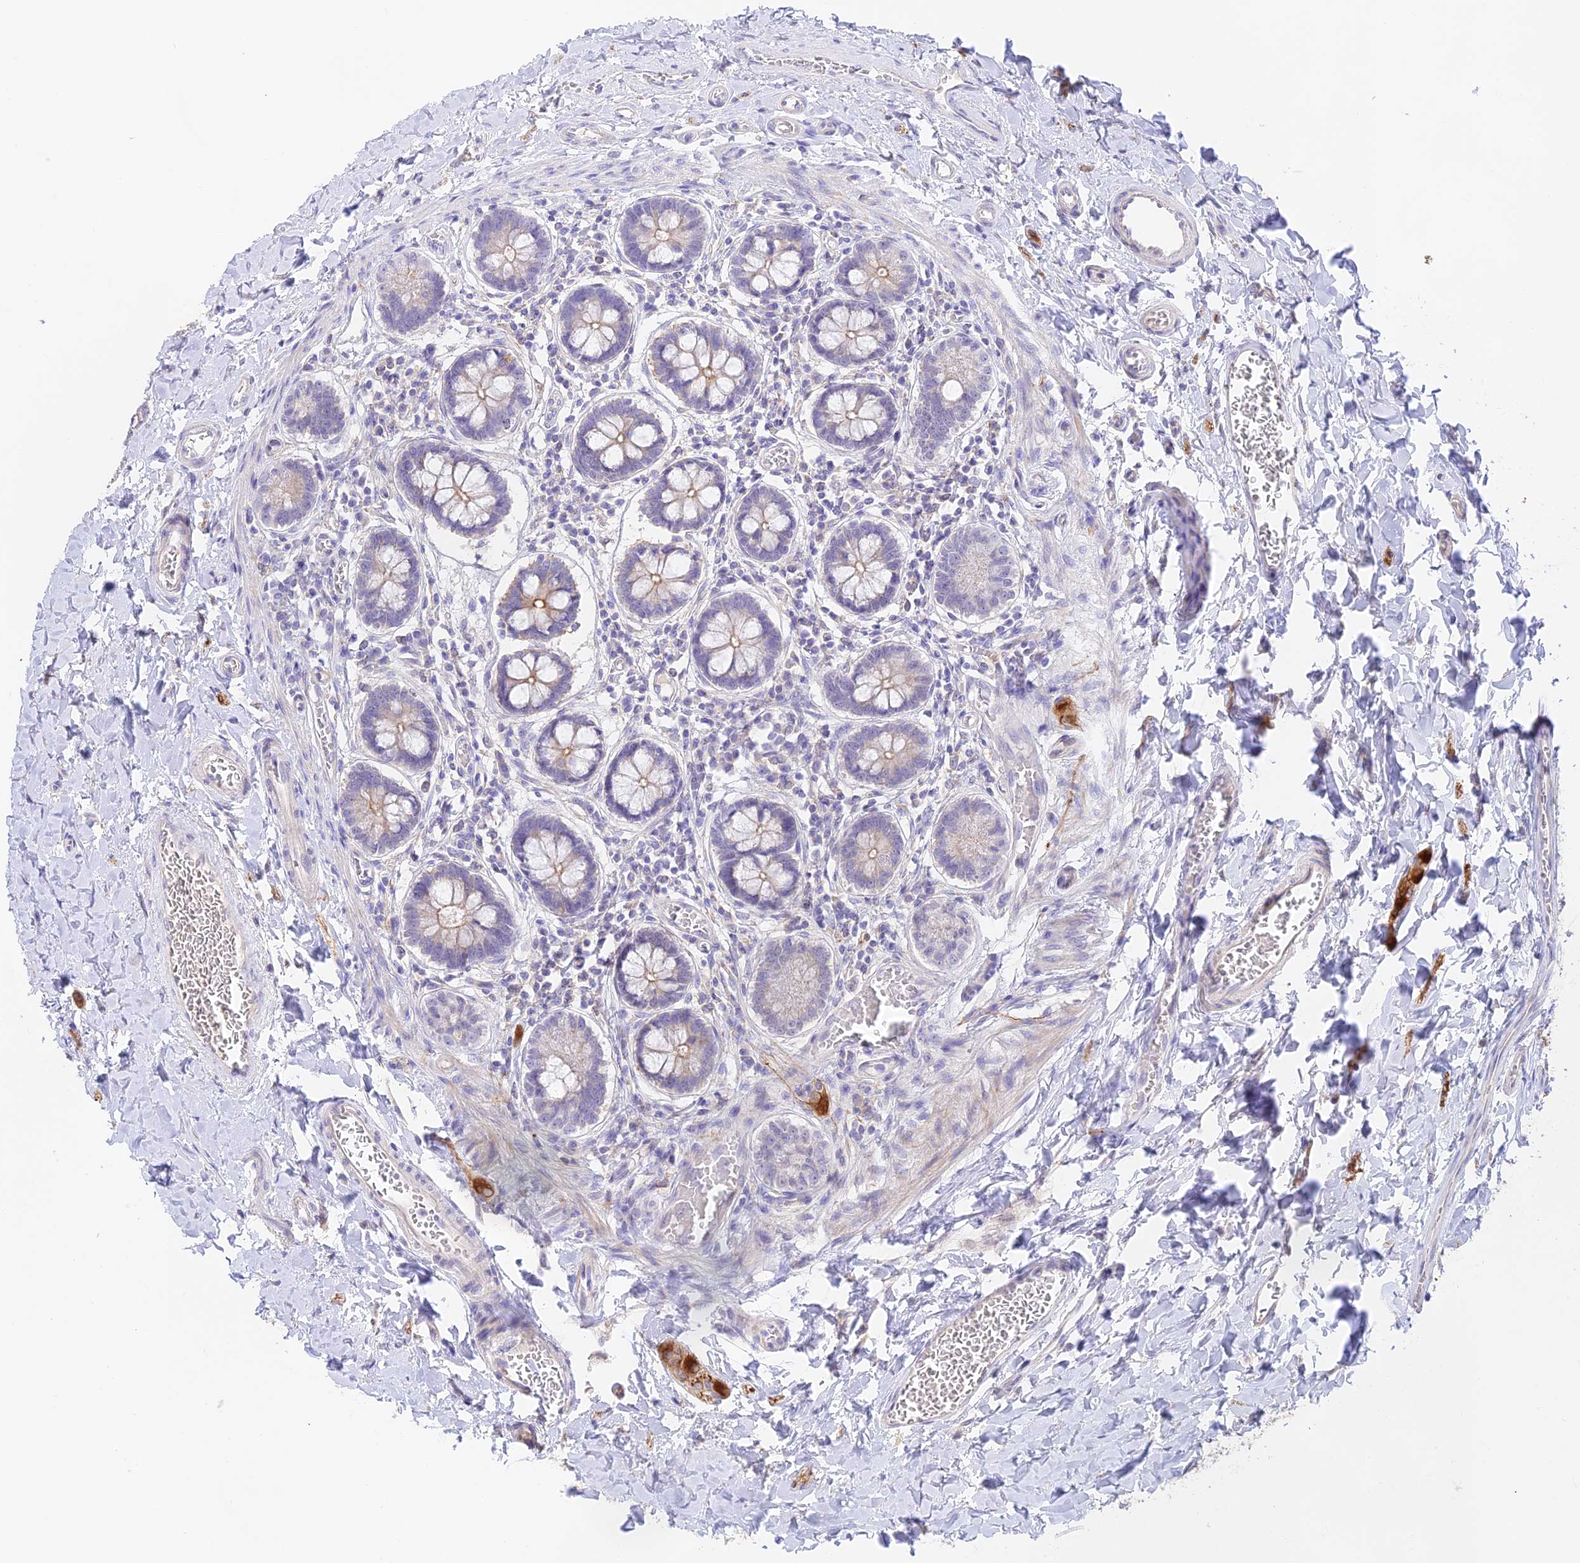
{"staining": {"intensity": "moderate", "quantity": "25%-75%", "location": "cytoplasmic/membranous"}, "tissue": "small intestine", "cell_type": "Glandular cells", "image_type": "normal", "snomed": [{"axis": "morphology", "description": "Normal tissue, NOS"}, {"axis": "topography", "description": "Small intestine"}], "caption": "Immunohistochemical staining of normal small intestine demonstrates moderate cytoplasmic/membranous protein positivity in about 25%-75% of glandular cells.", "gene": "CAMSAP3", "patient": {"sex": "male", "age": 52}}